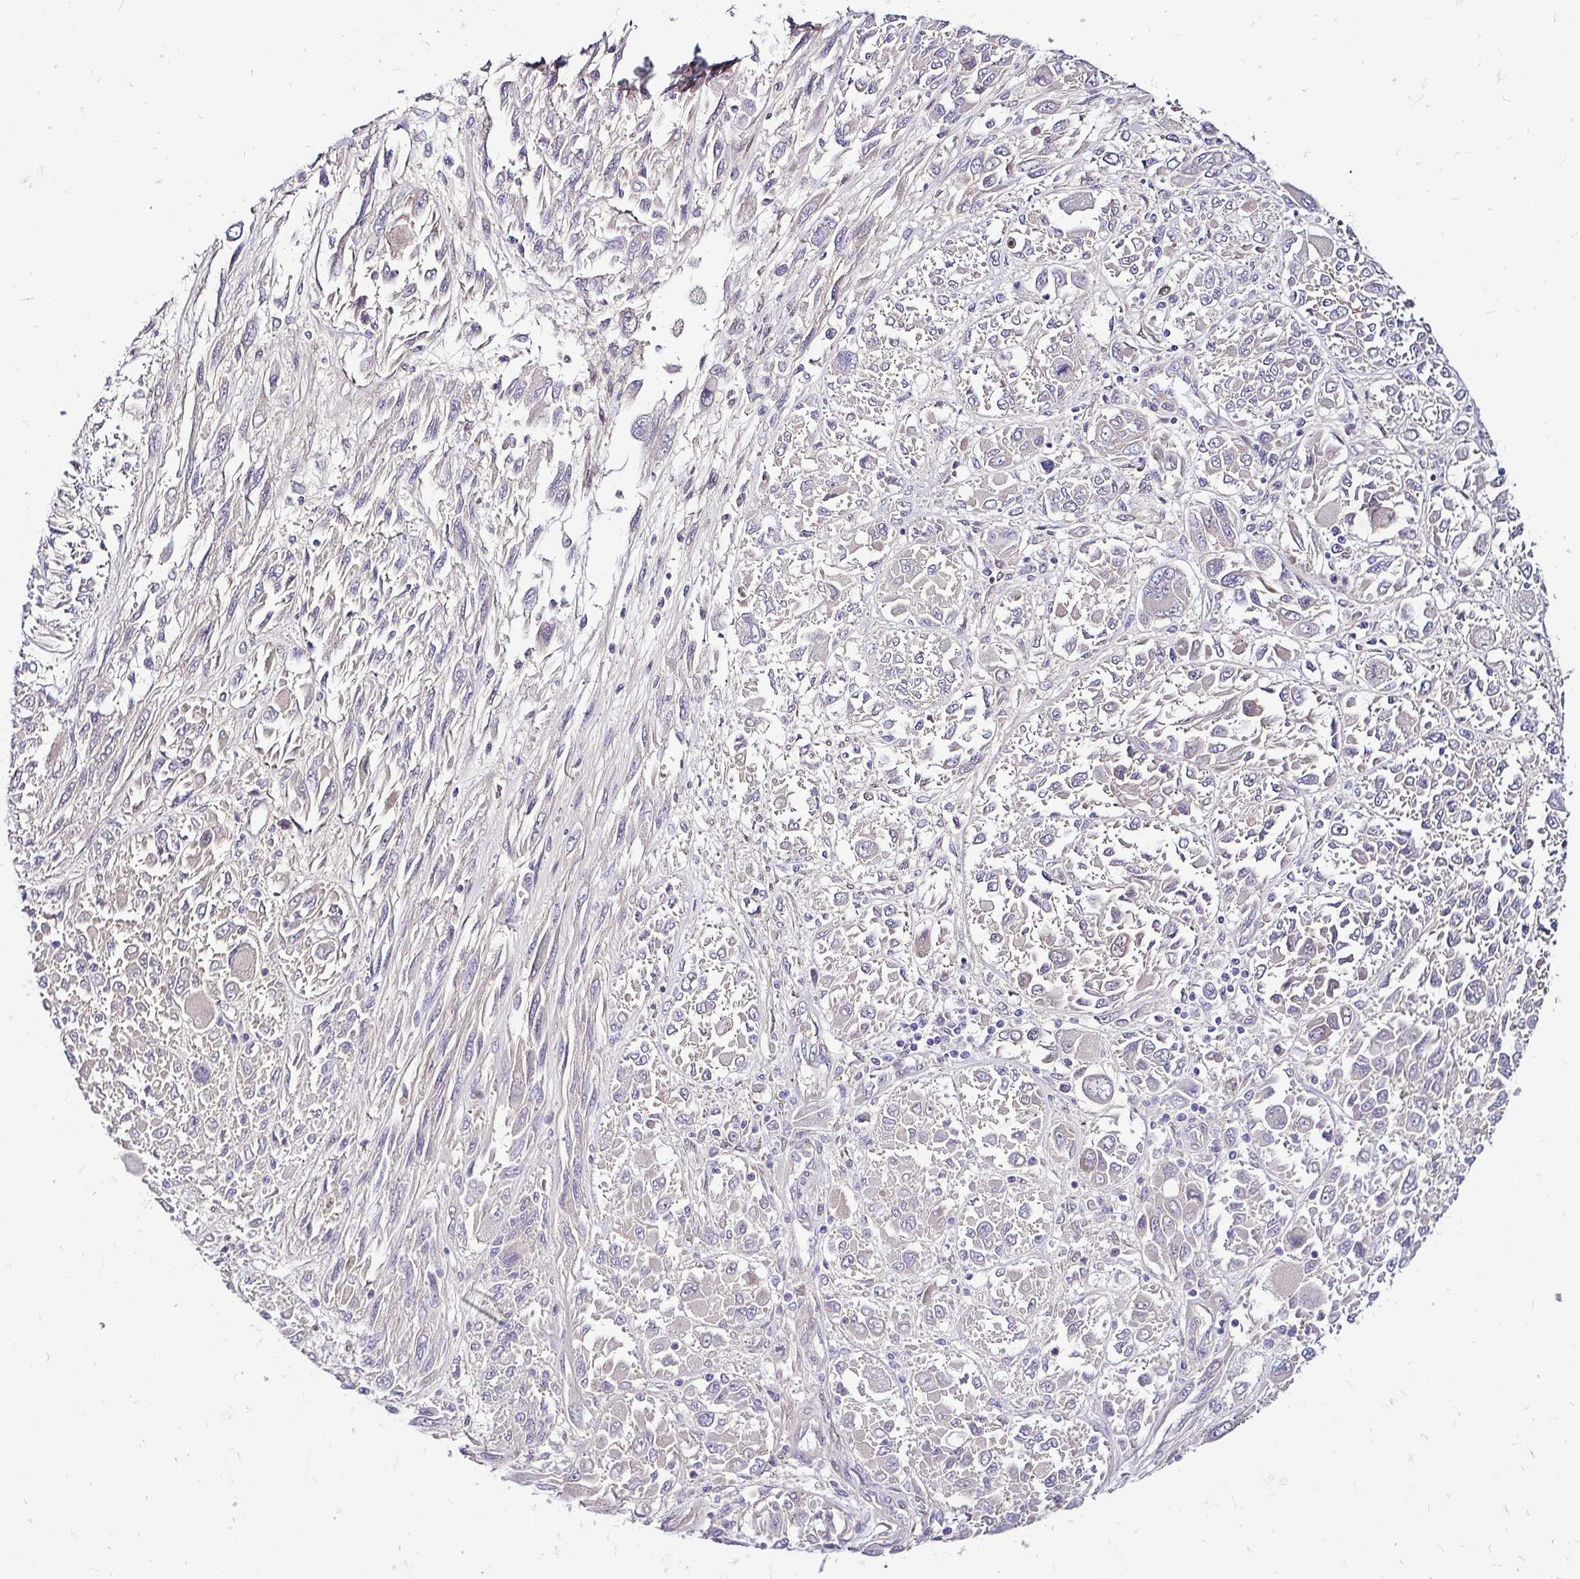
{"staining": {"intensity": "negative", "quantity": "none", "location": "none"}, "tissue": "melanoma", "cell_type": "Tumor cells", "image_type": "cancer", "snomed": [{"axis": "morphology", "description": "Malignant melanoma, NOS"}, {"axis": "topography", "description": "Skin"}], "caption": "DAB (3,3'-diaminobenzidine) immunohistochemical staining of malignant melanoma reveals no significant positivity in tumor cells.", "gene": "YAP1", "patient": {"sex": "female", "age": 91}}